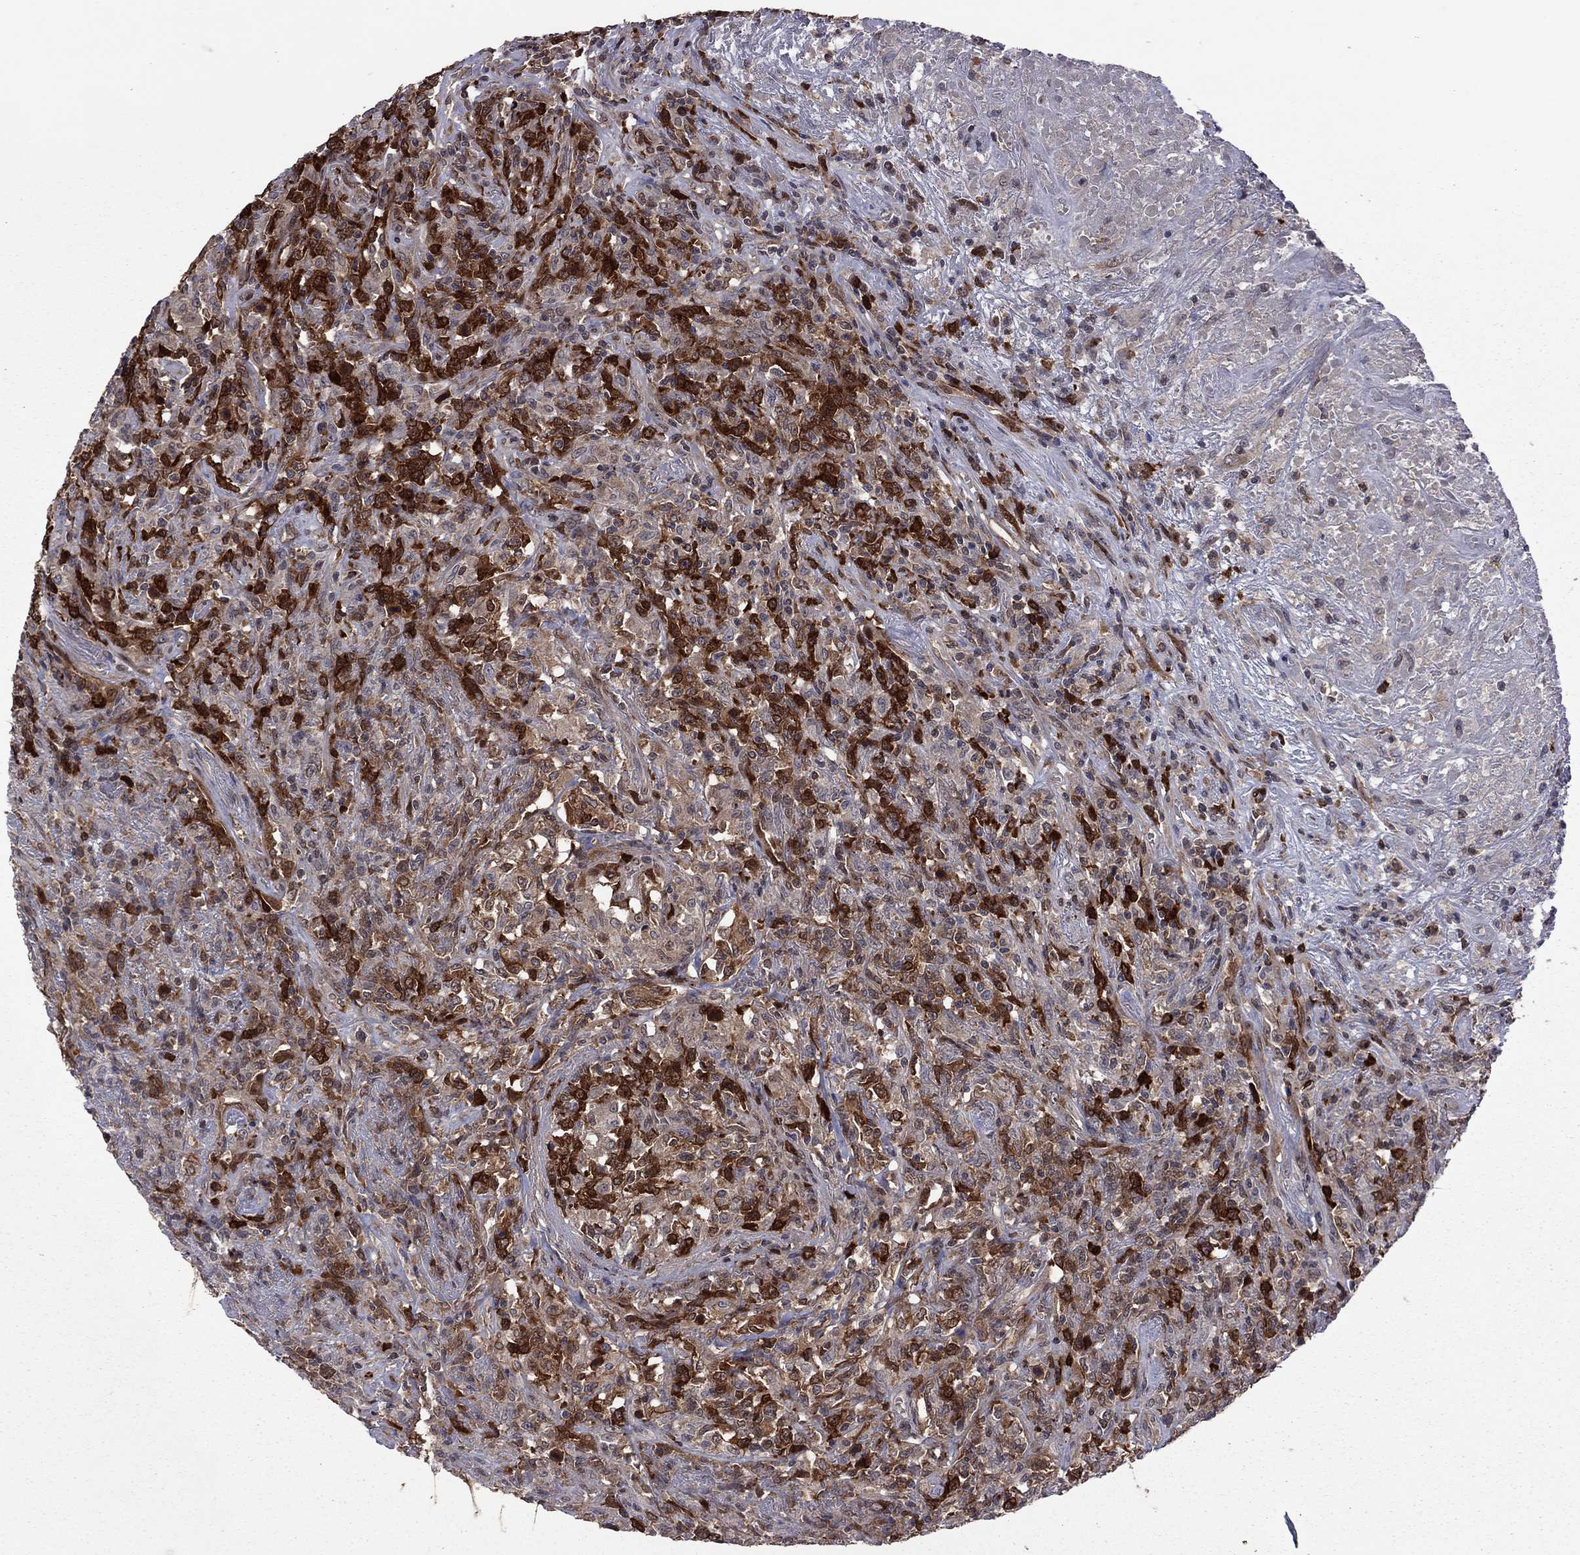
{"staining": {"intensity": "strong", "quantity": "25%-75%", "location": "cytoplasmic/membranous"}, "tissue": "lymphoma", "cell_type": "Tumor cells", "image_type": "cancer", "snomed": [{"axis": "morphology", "description": "Malignant lymphoma, non-Hodgkin's type, High grade"}, {"axis": "topography", "description": "Lung"}], "caption": "Tumor cells show high levels of strong cytoplasmic/membranous positivity in approximately 25%-75% of cells in lymphoma. The staining was performed using DAB (3,3'-diaminobenzidine) to visualize the protein expression in brown, while the nuclei were stained in blue with hematoxylin (Magnification: 20x).", "gene": "GPAA1", "patient": {"sex": "male", "age": 79}}